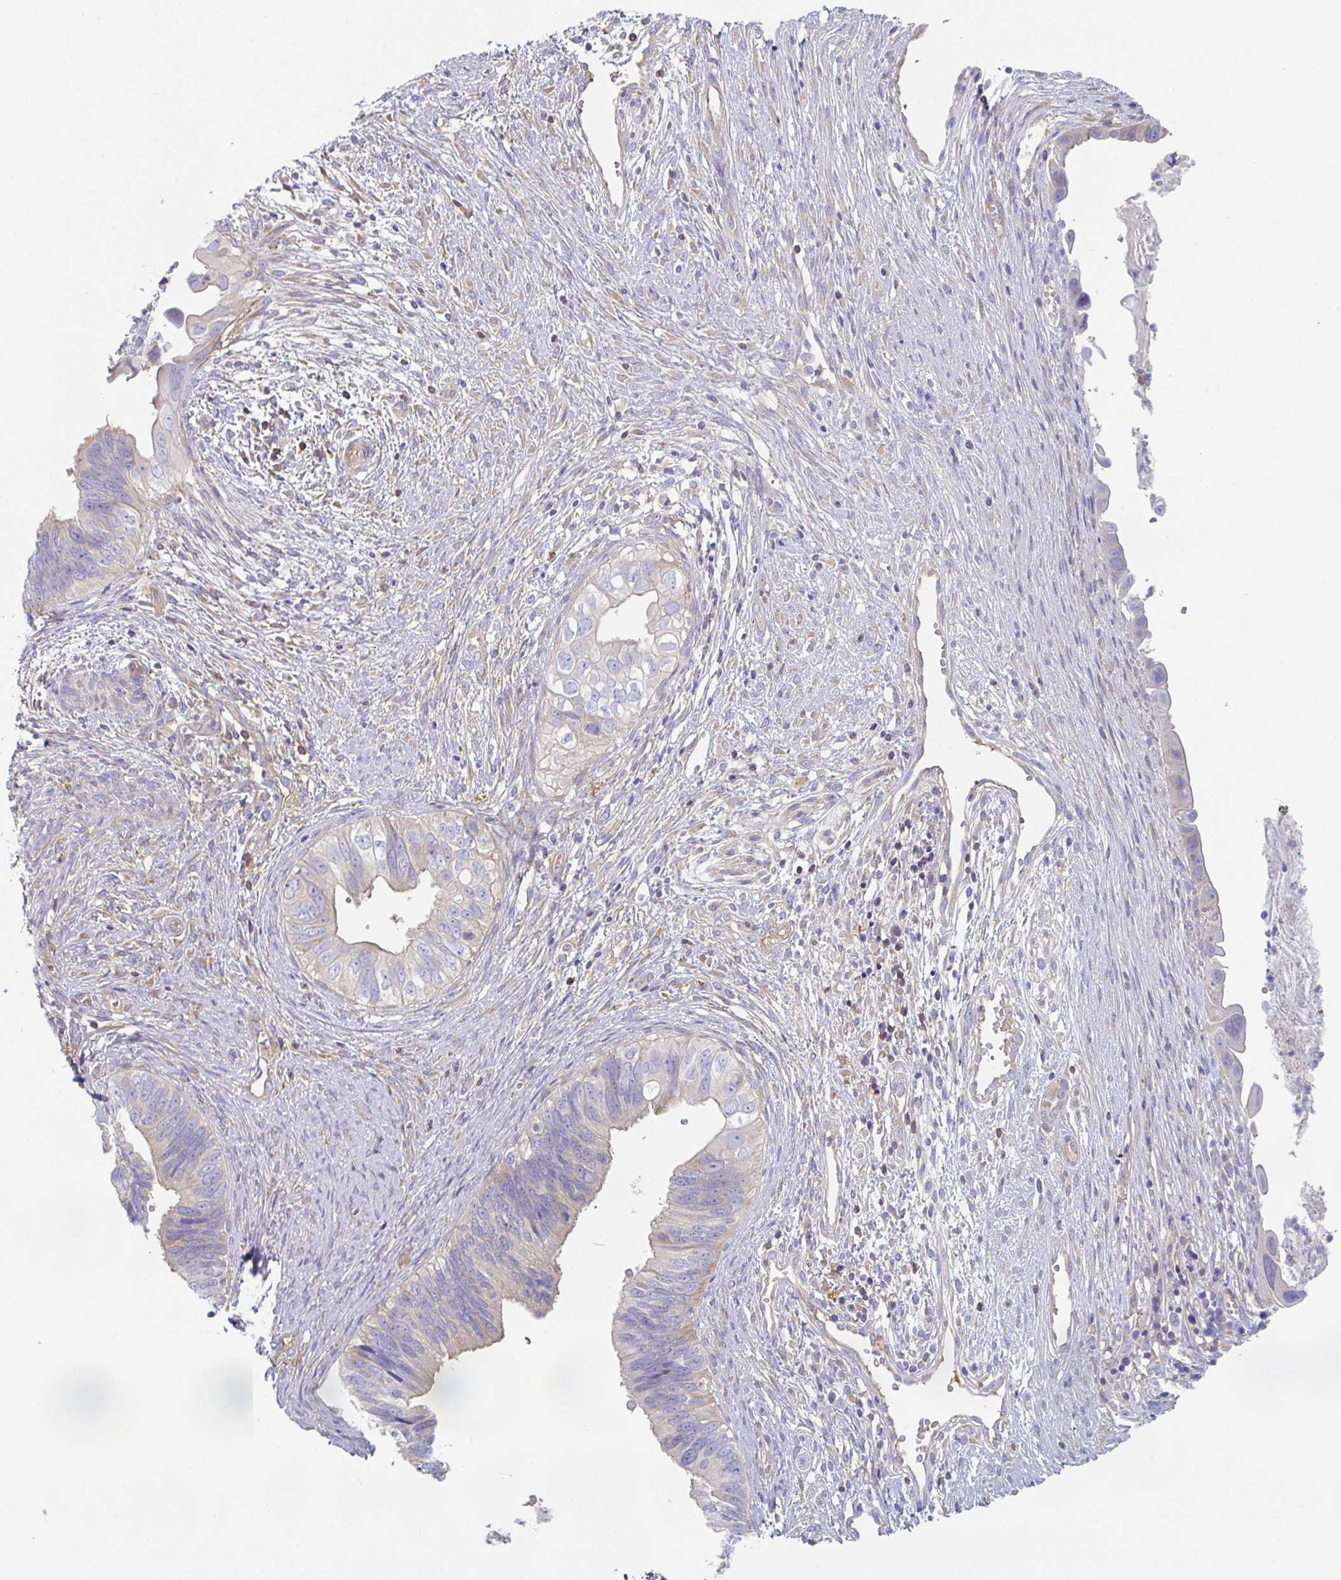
{"staining": {"intensity": "weak", "quantity": "25%-75%", "location": "cytoplasmic/membranous"}, "tissue": "cervical cancer", "cell_type": "Tumor cells", "image_type": "cancer", "snomed": [{"axis": "morphology", "description": "Adenocarcinoma, NOS"}, {"axis": "topography", "description": "Cervix"}], "caption": "DAB immunohistochemical staining of human cervical cancer (adenocarcinoma) shows weak cytoplasmic/membranous protein positivity in approximately 25%-75% of tumor cells.", "gene": "AMPD2", "patient": {"sex": "female", "age": 42}}